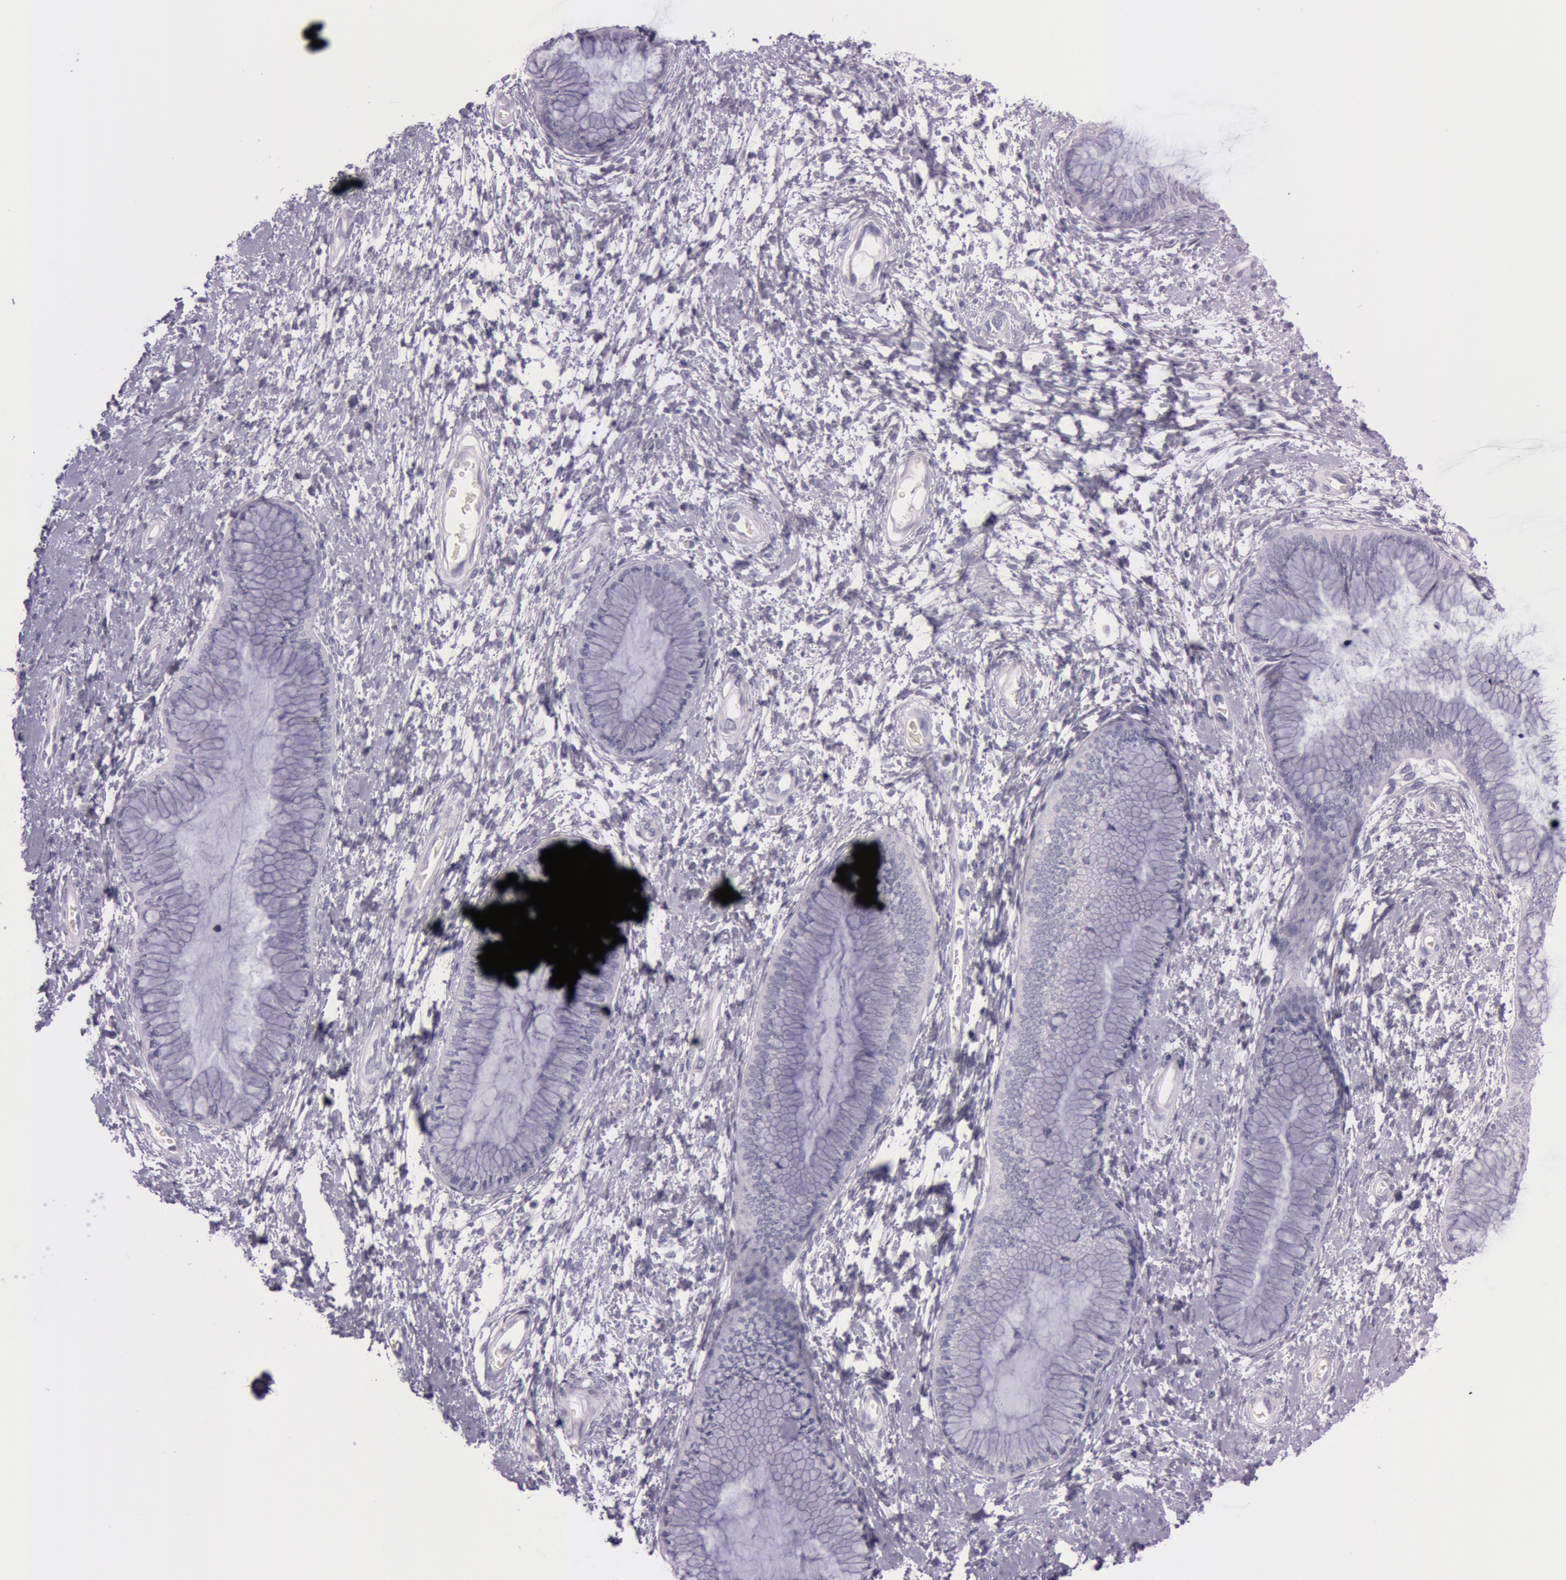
{"staining": {"intensity": "negative", "quantity": "none", "location": "none"}, "tissue": "cervix", "cell_type": "Glandular cells", "image_type": "normal", "snomed": [{"axis": "morphology", "description": "Normal tissue, NOS"}, {"axis": "topography", "description": "Cervix"}], "caption": "Immunohistochemical staining of benign cervix displays no significant positivity in glandular cells.", "gene": "S100A7", "patient": {"sex": "female", "age": 27}}